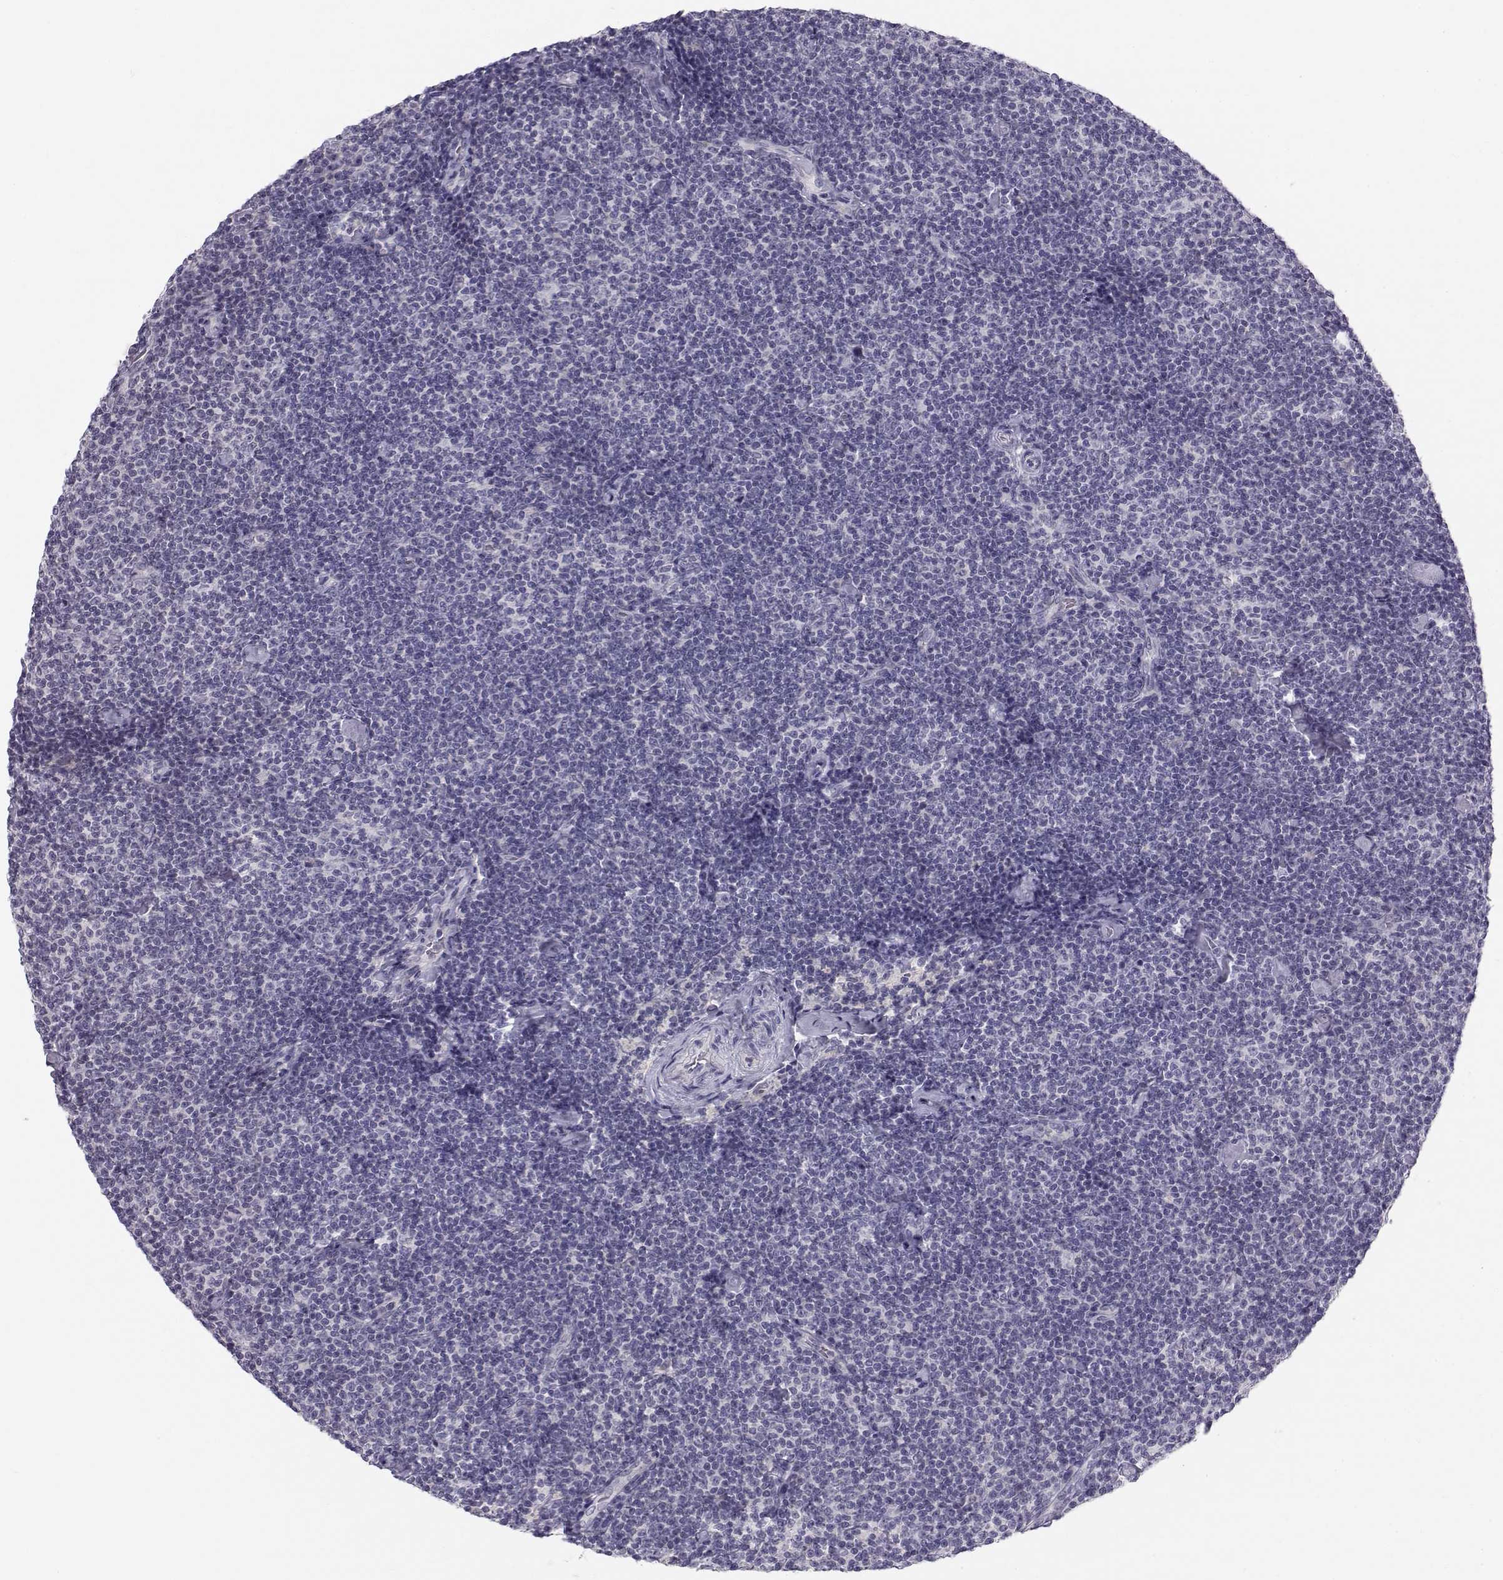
{"staining": {"intensity": "negative", "quantity": "none", "location": "none"}, "tissue": "lymphoma", "cell_type": "Tumor cells", "image_type": "cancer", "snomed": [{"axis": "morphology", "description": "Malignant lymphoma, non-Hodgkin's type, Low grade"}, {"axis": "topography", "description": "Lymph node"}], "caption": "Immunohistochemistry (IHC) histopathology image of neoplastic tissue: malignant lymphoma, non-Hodgkin's type (low-grade) stained with DAB demonstrates no significant protein positivity in tumor cells.", "gene": "ACSL6", "patient": {"sex": "male", "age": 81}}